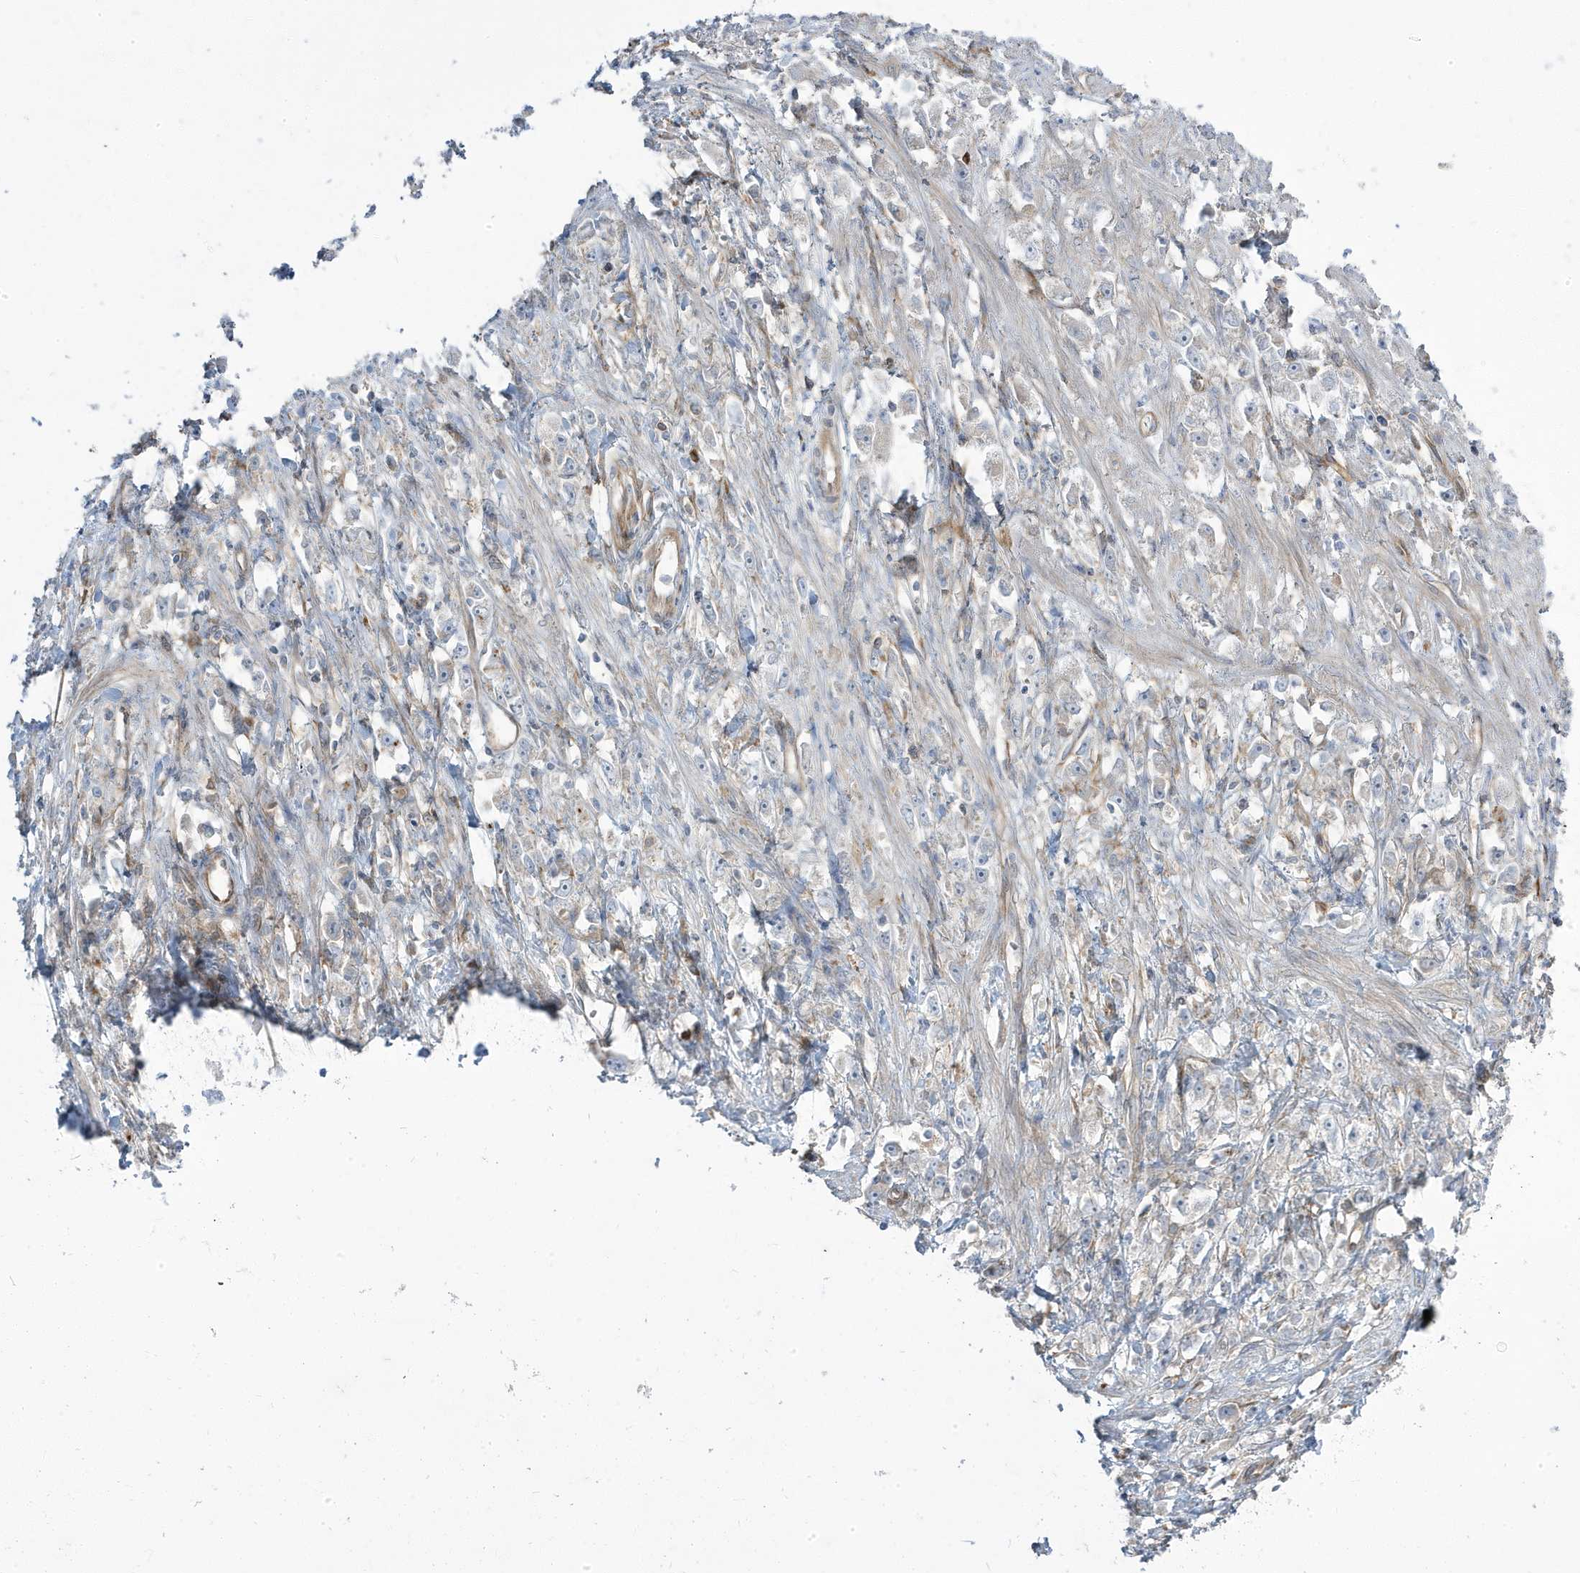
{"staining": {"intensity": "negative", "quantity": "none", "location": "none"}, "tissue": "stomach cancer", "cell_type": "Tumor cells", "image_type": "cancer", "snomed": [{"axis": "morphology", "description": "Adenocarcinoma, NOS"}, {"axis": "topography", "description": "Stomach"}], "caption": "An image of stomach cancer stained for a protein displays no brown staining in tumor cells.", "gene": "STAM", "patient": {"sex": "female", "age": 59}}